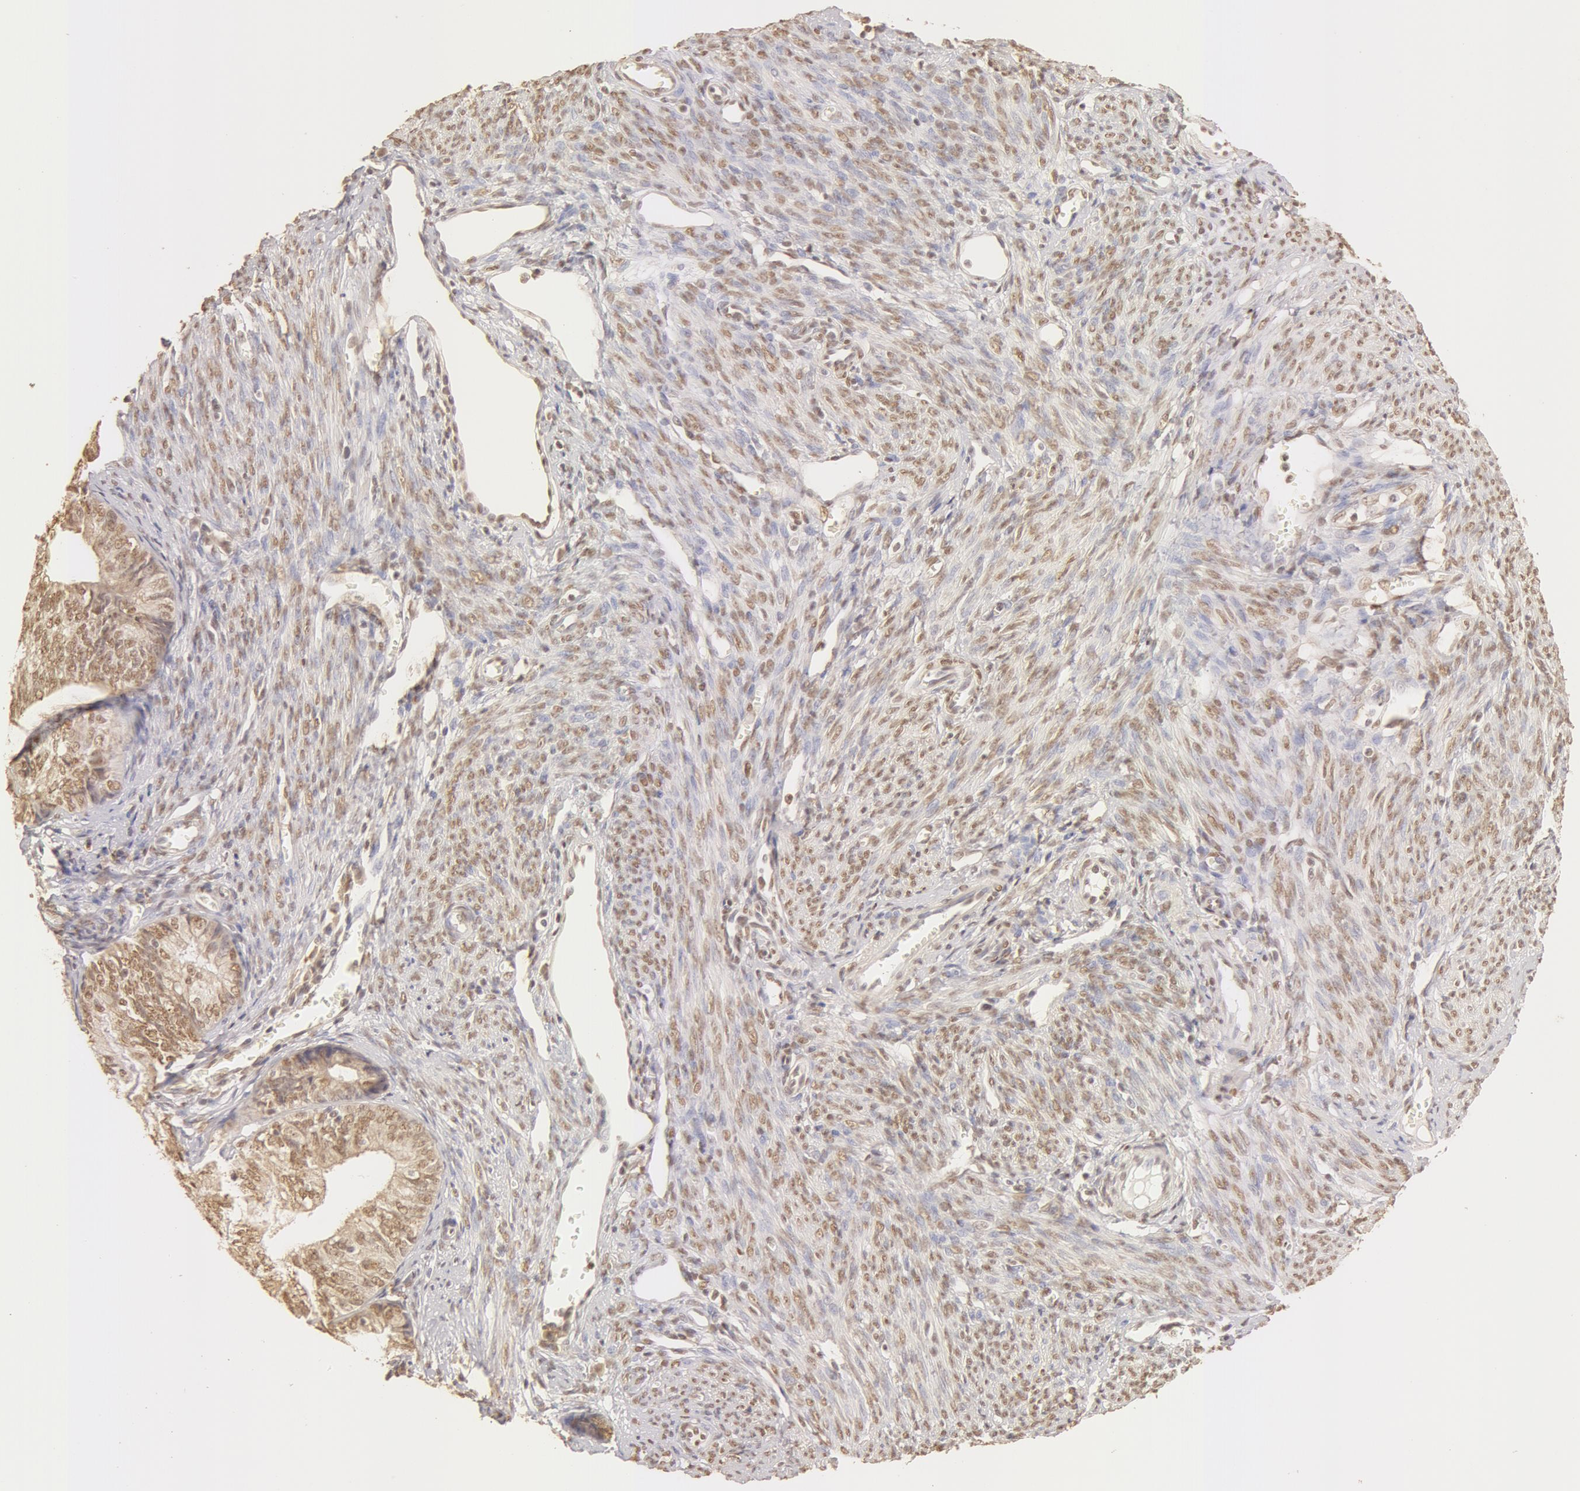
{"staining": {"intensity": "moderate", "quantity": ">75%", "location": "cytoplasmic/membranous,nuclear"}, "tissue": "endometrial cancer", "cell_type": "Tumor cells", "image_type": "cancer", "snomed": [{"axis": "morphology", "description": "Adenocarcinoma, NOS"}, {"axis": "topography", "description": "Endometrium"}], "caption": "Protein staining of endometrial cancer (adenocarcinoma) tissue reveals moderate cytoplasmic/membranous and nuclear expression in approximately >75% of tumor cells.", "gene": "SNRNP70", "patient": {"sex": "female", "age": 66}}